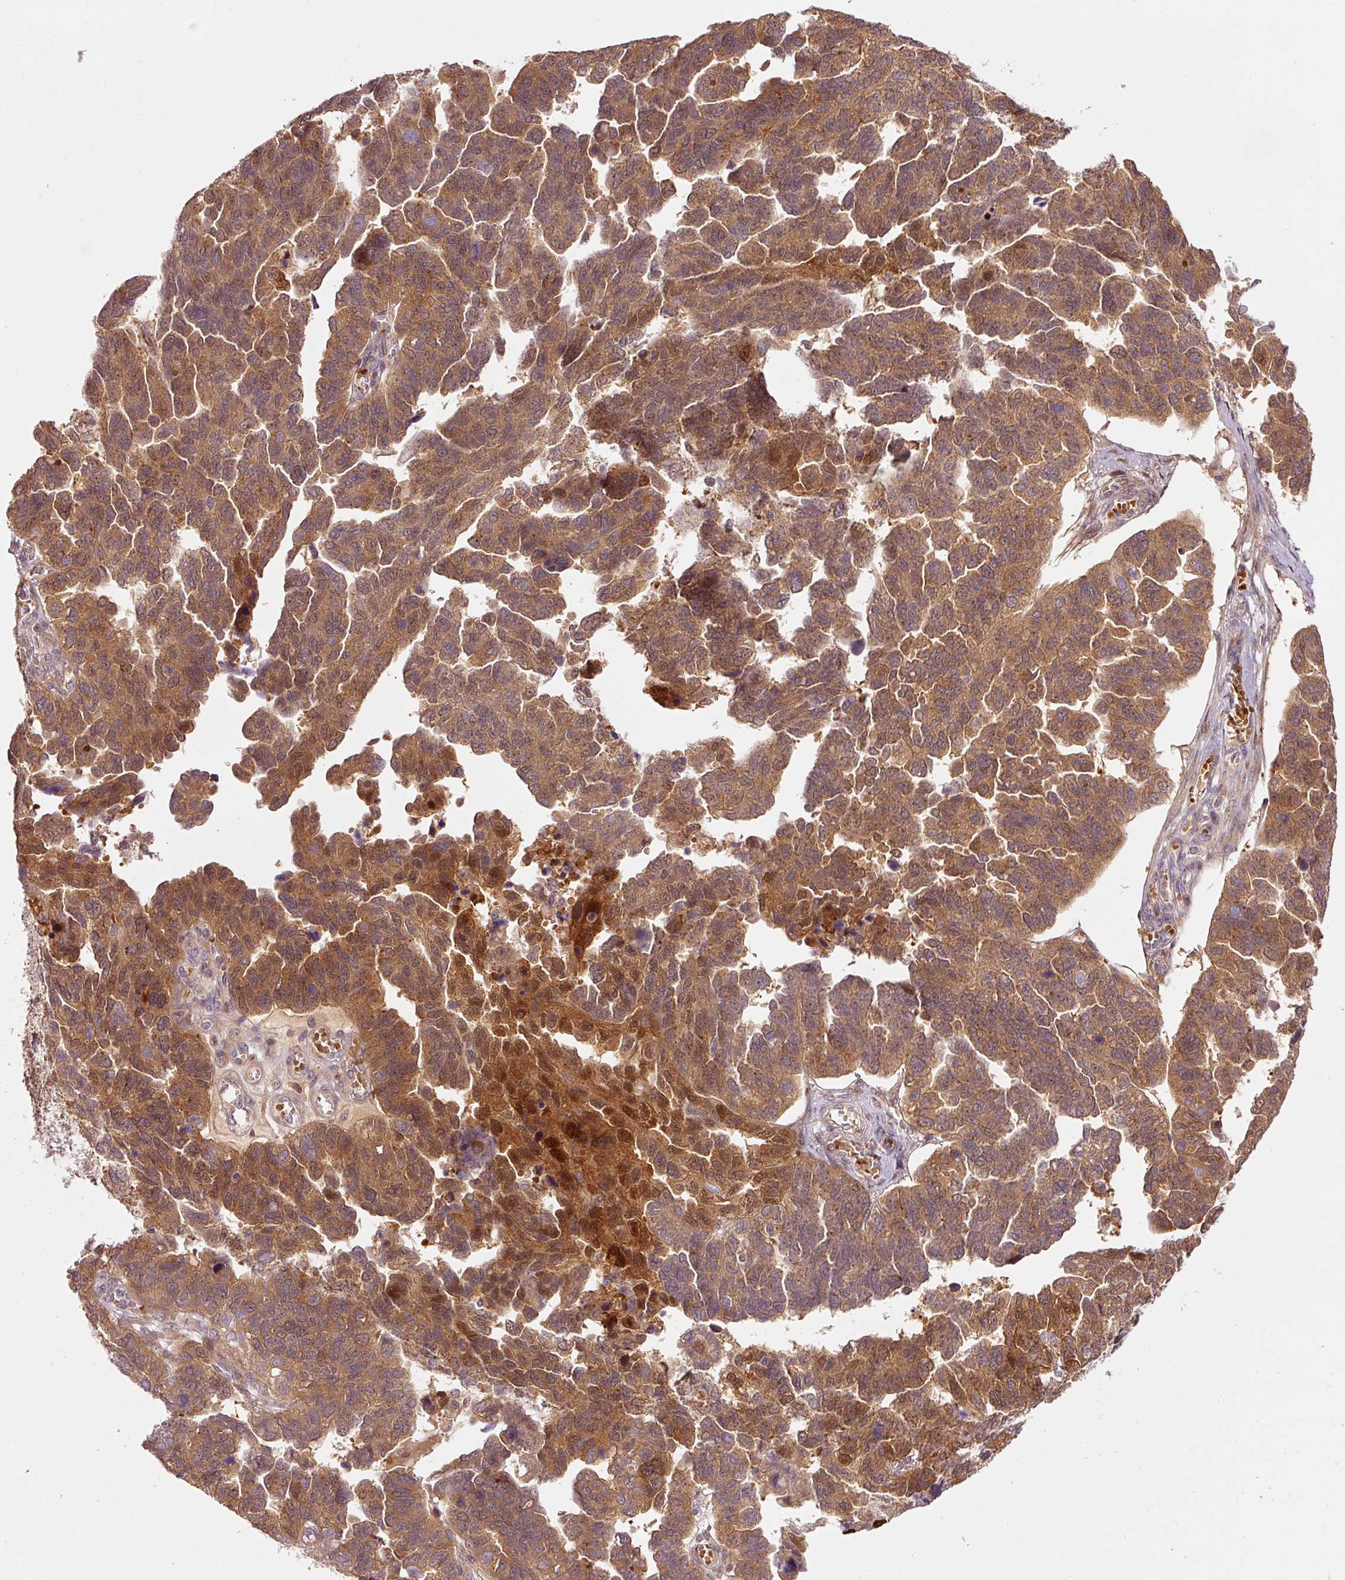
{"staining": {"intensity": "strong", "quantity": ">75%", "location": "cytoplasmic/membranous,nuclear"}, "tissue": "ovarian cancer", "cell_type": "Tumor cells", "image_type": "cancer", "snomed": [{"axis": "morphology", "description": "Cystadenocarcinoma, serous, NOS"}, {"axis": "topography", "description": "Ovary"}], "caption": "There is high levels of strong cytoplasmic/membranous and nuclear expression in tumor cells of serous cystadenocarcinoma (ovarian), as demonstrated by immunohistochemical staining (brown color).", "gene": "PPP1R14B", "patient": {"sex": "female", "age": 64}}